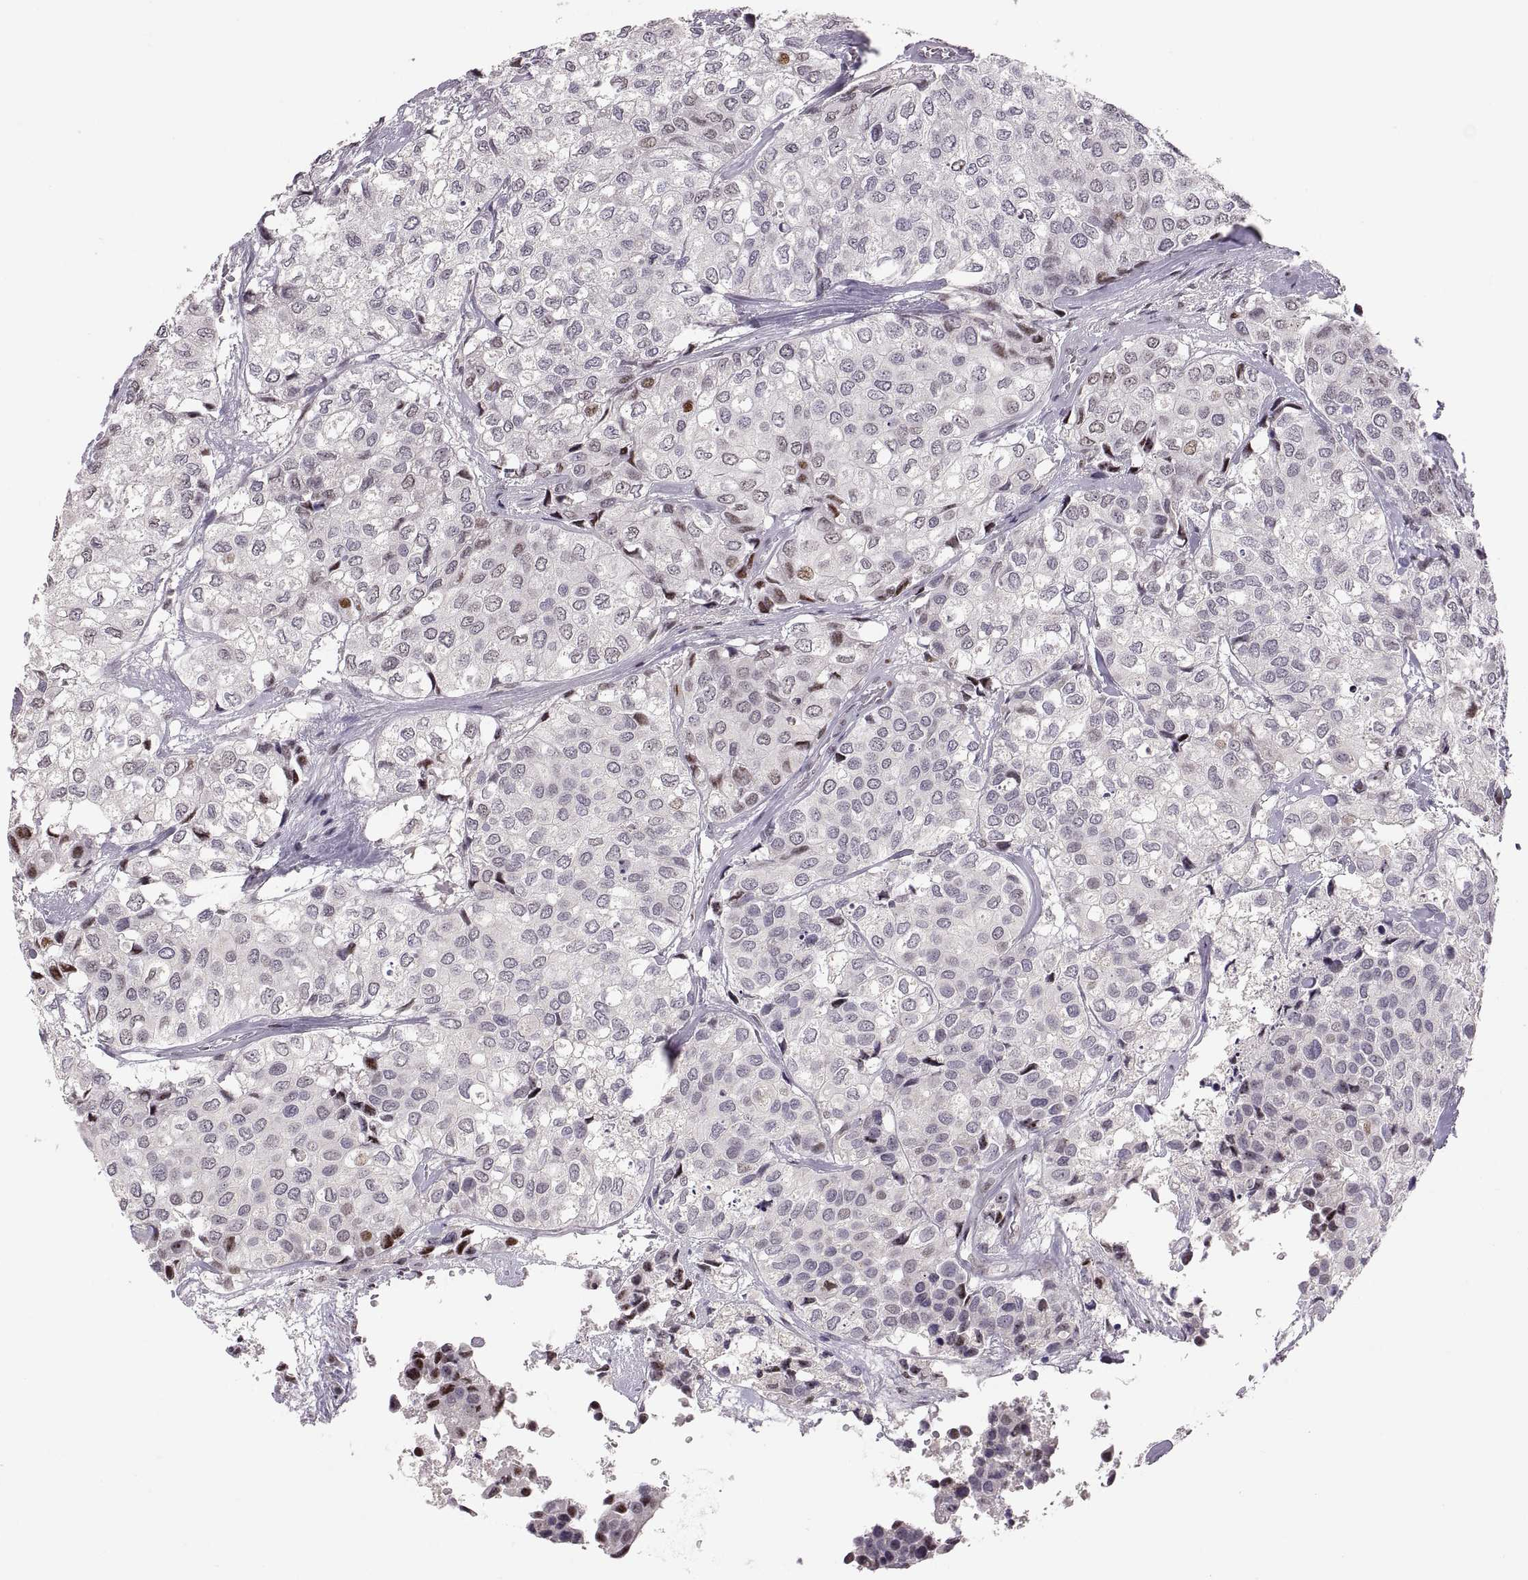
{"staining": {"intensity": "negative", "quantity": "none", "location": "none"}, "tissue": "urothelial cancer", "cell_type": "Tumor cells", "image_type": "cancer", "snomed": [{"axis": "morphology", "description": "Urothelial carcinoma, High grade"}, {"axis": "topography", "description": "Urinary bladder"}], "caption": "An IHC histopathology image of high-grade urothelial carcinoma is shown. There is no staining in tumor cells of high-grade urothelial carcinoma.", "gene": "SNAI1", "patient": {"sex": "male", "age": 73}}